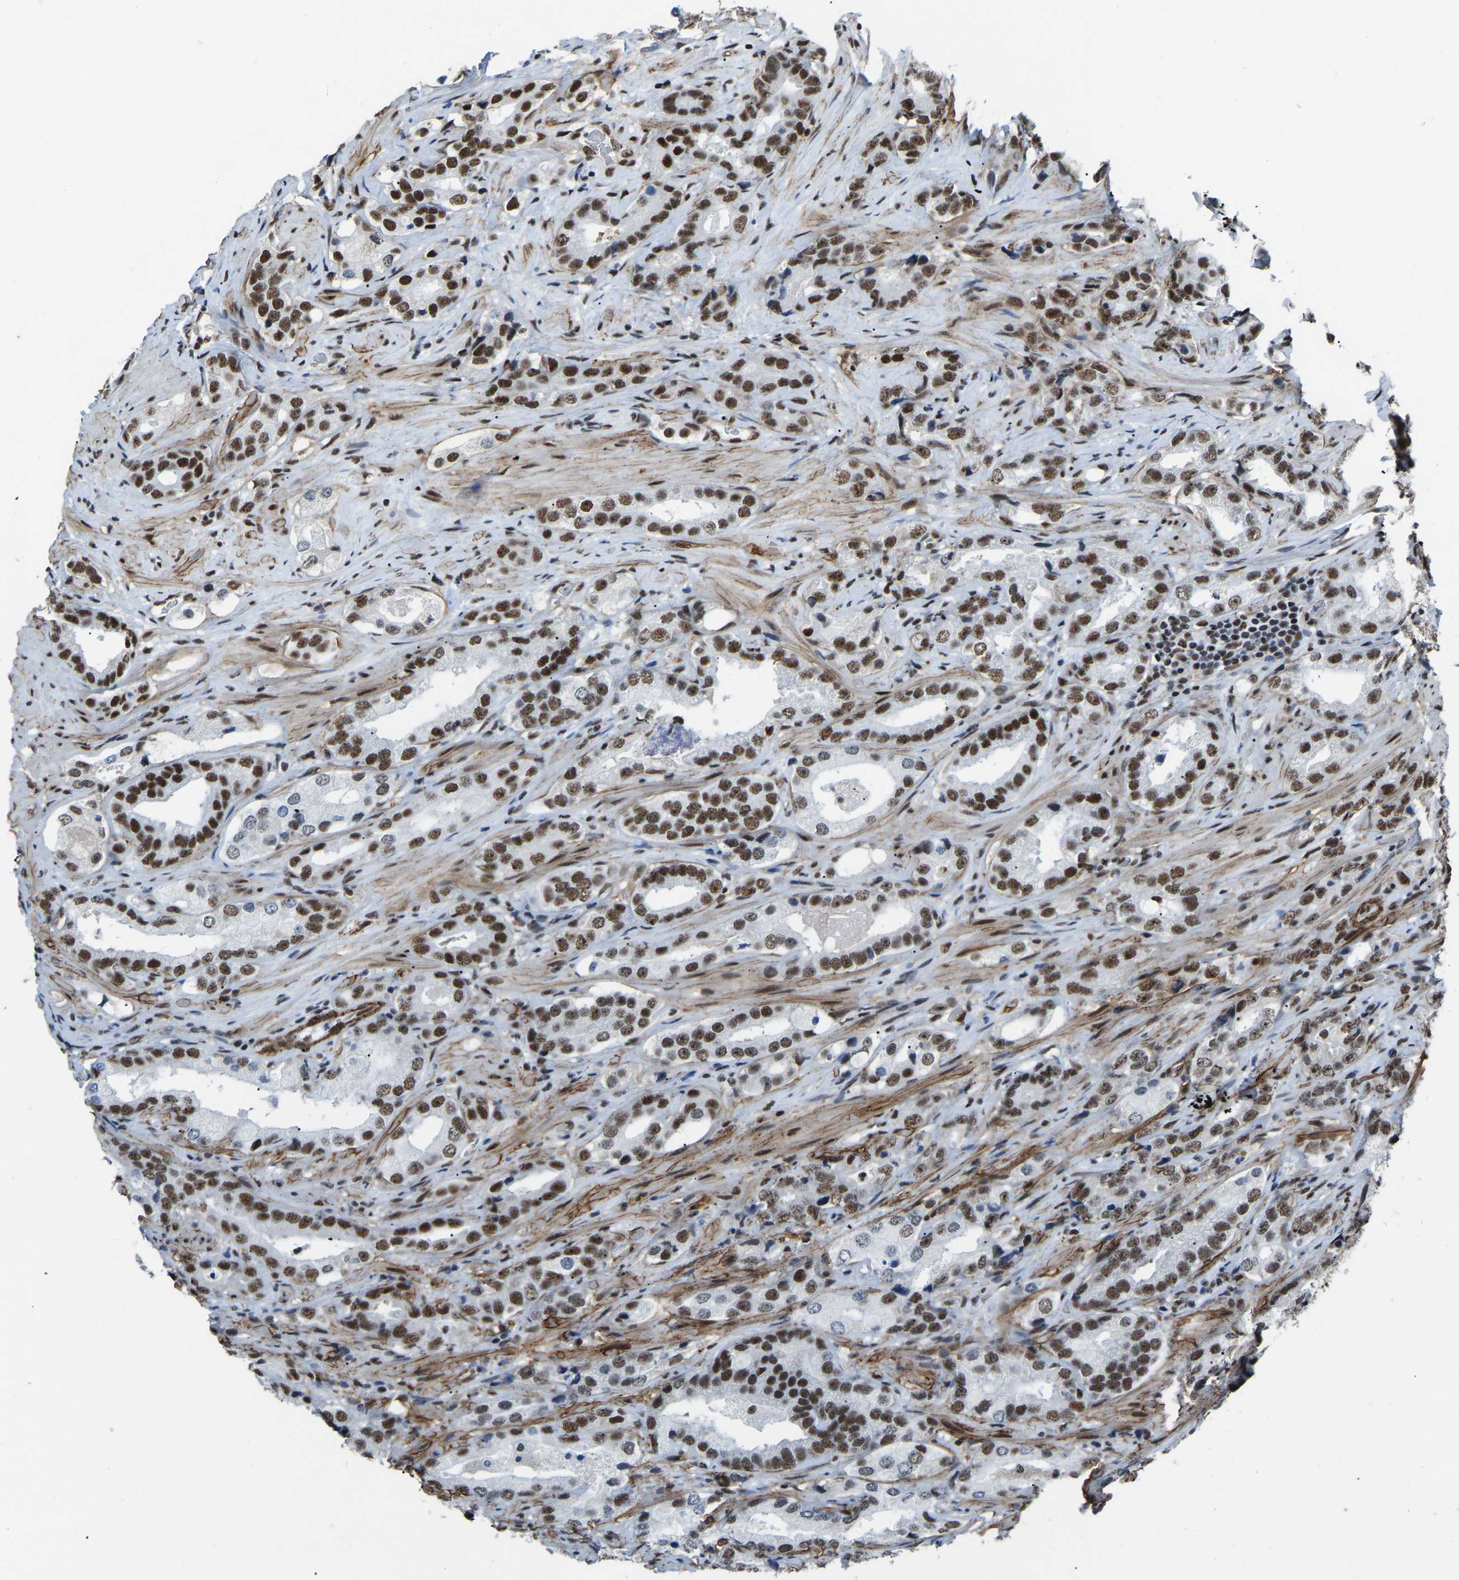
{"staining": {"intensity": "strong", "quantity": ">75%", "location": "nuclear"}, "tissue": "prostate cancer", "cell_type": "Tumor cells", "image_type": "cancer", "snomed": [{"axis": "morphology", "description": "Adenocarcinoma, High grade"}, {"axis": "topography", "description": "Prostate"}], "caption": "Tumor cells reveal high levels of strong nuclear staining in approximately >75% of cells in prostate cancer. The protein of interest is stained brown, and the nuclei are stained in blue (DAB (3,3'-diaminobenzidine) IHC with brightfield microscopy, high magnification).", "gene": "DDX5", "patient": {"sex": "male", "age": 63}}